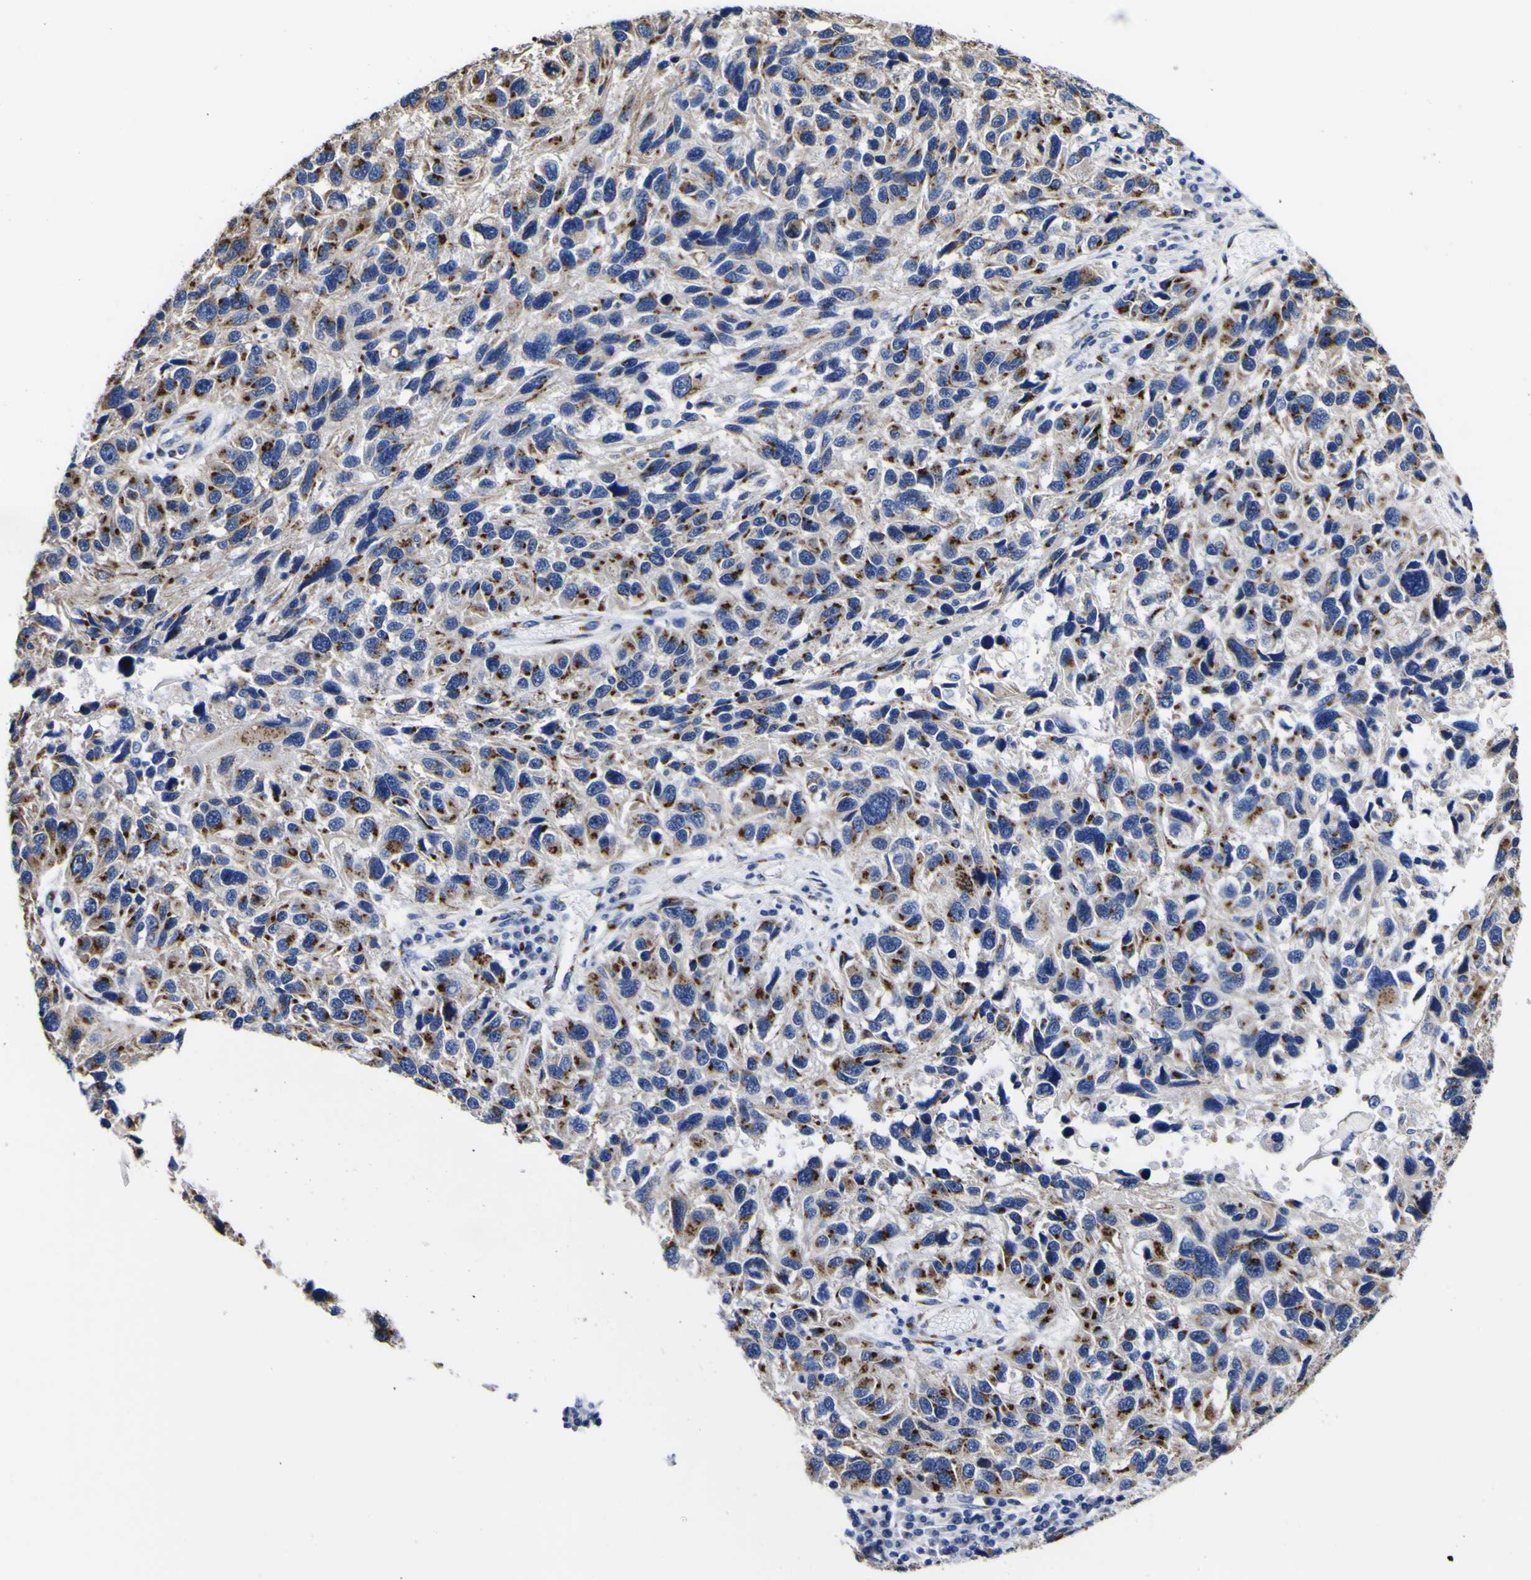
{"staining": {"intensity": "moderate", "quantity": "25%-75%", "location": "cytoplasmic/membranous"}, "tissue": "melanoma", "cell_type": "Tumor cells", "image_type": "cancer", "snomed": [{"axis": "morphology", "description": "Malignant melanoma, NOS"}, {"axis": "topography", "description": "Skin"}], "caption": "Tumor cells exhibit medium levels of moderate cytoplasmic/membranous expression in about 25%-75% of cells in human malignant melanoma.", "gene": "GOLM1", "patient": {"sex": "male", "age": 53}}